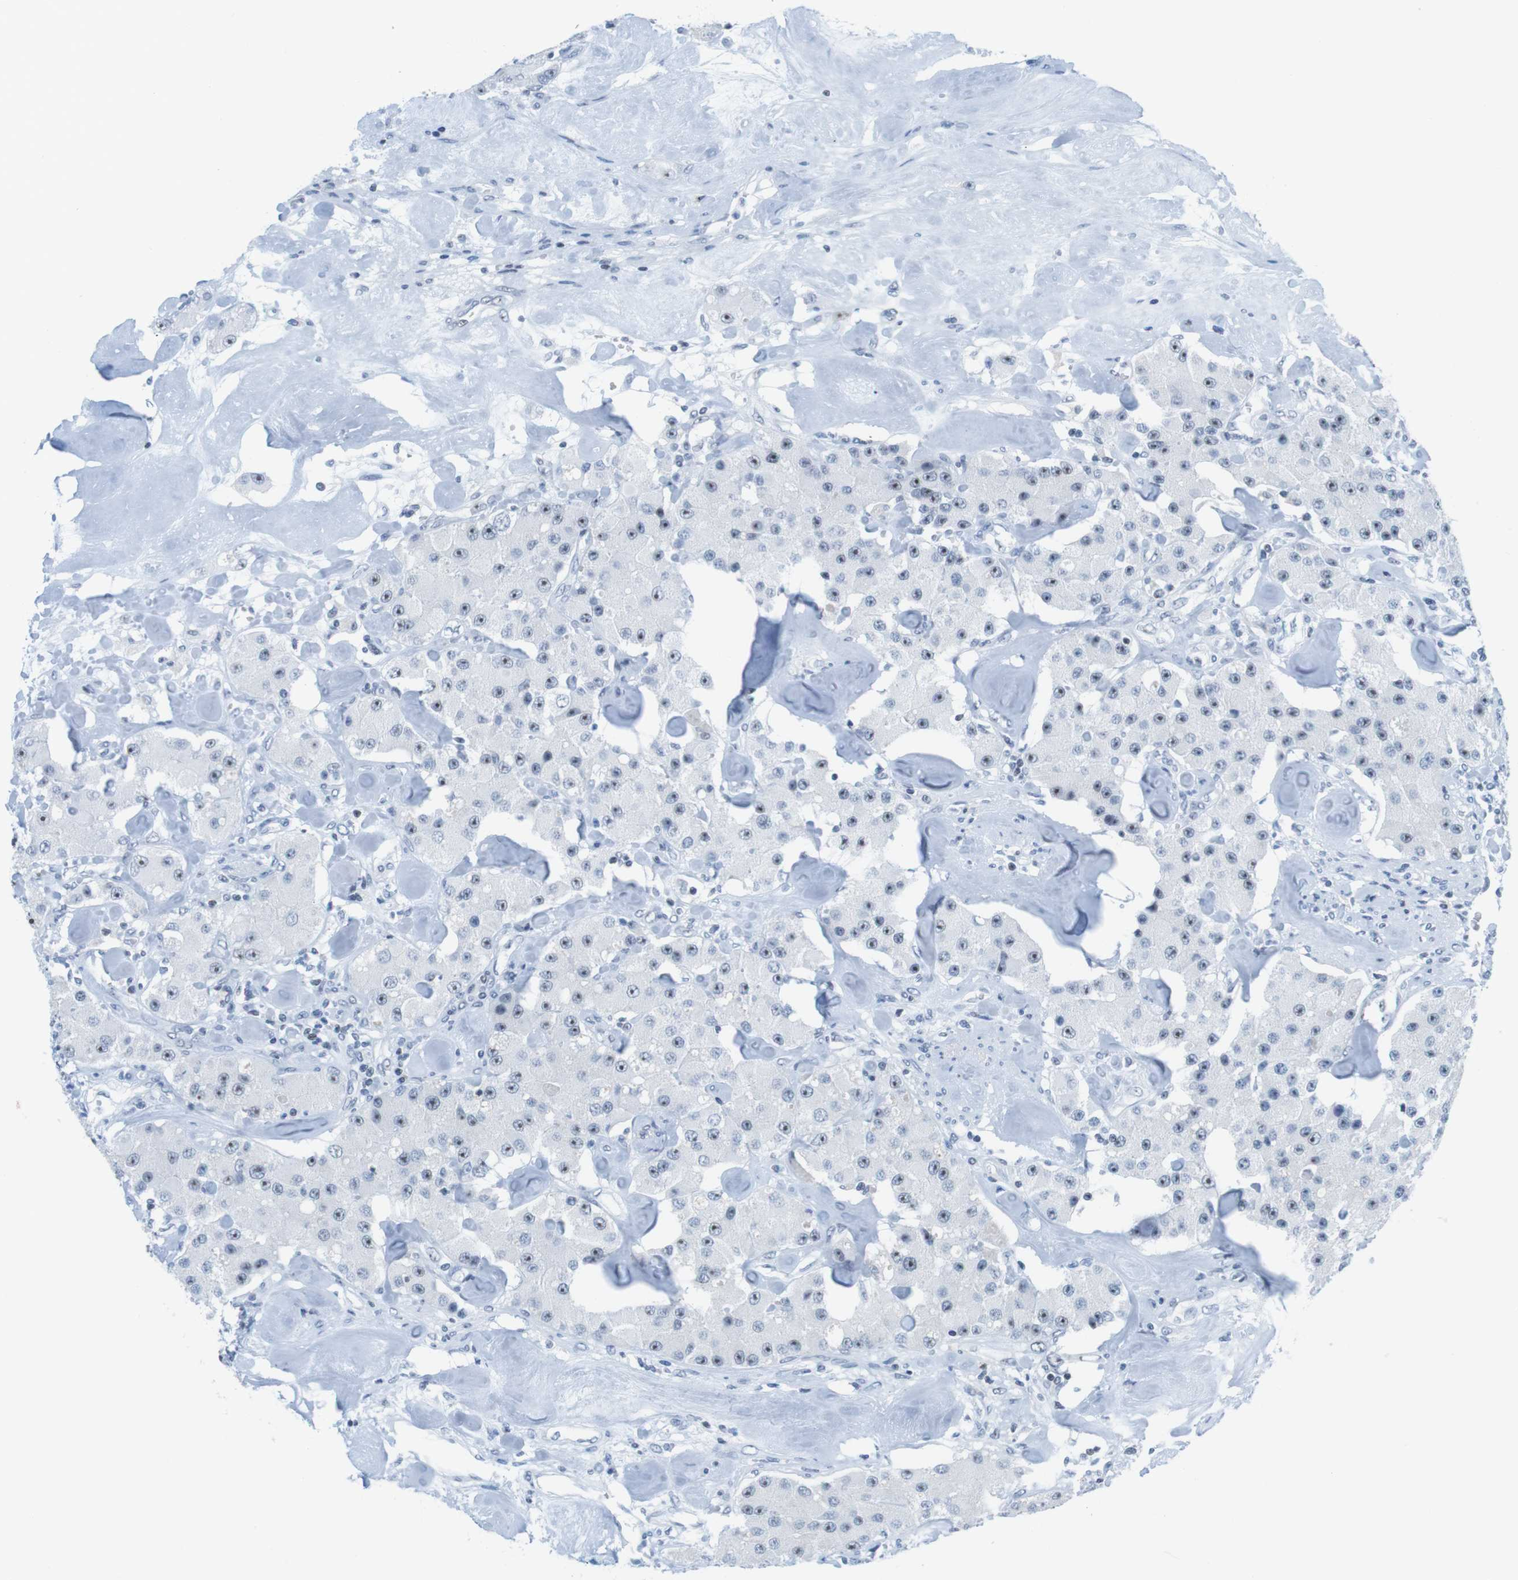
{"staining": {"intensity": "moderate", "quantity": "25%-75%", "location": "nuclear"}, "tissue": "carcinoid", "cell_type": "Tumor cells", "image_type": "cancer", "snomed": [{"axis": "morphology", "description": "Carcinoid, malignant, NOS"}, {"axis": "topography", "description": "Pancreas"}], "caption": "Carcinoid stained for a protein exhibits moderate nuclear positivity in tumor cells. (DAB IHC with brightfield microscopy, high magnification).", "gene": "NIFK", "patient": {"sex": "male", "age": 41}}